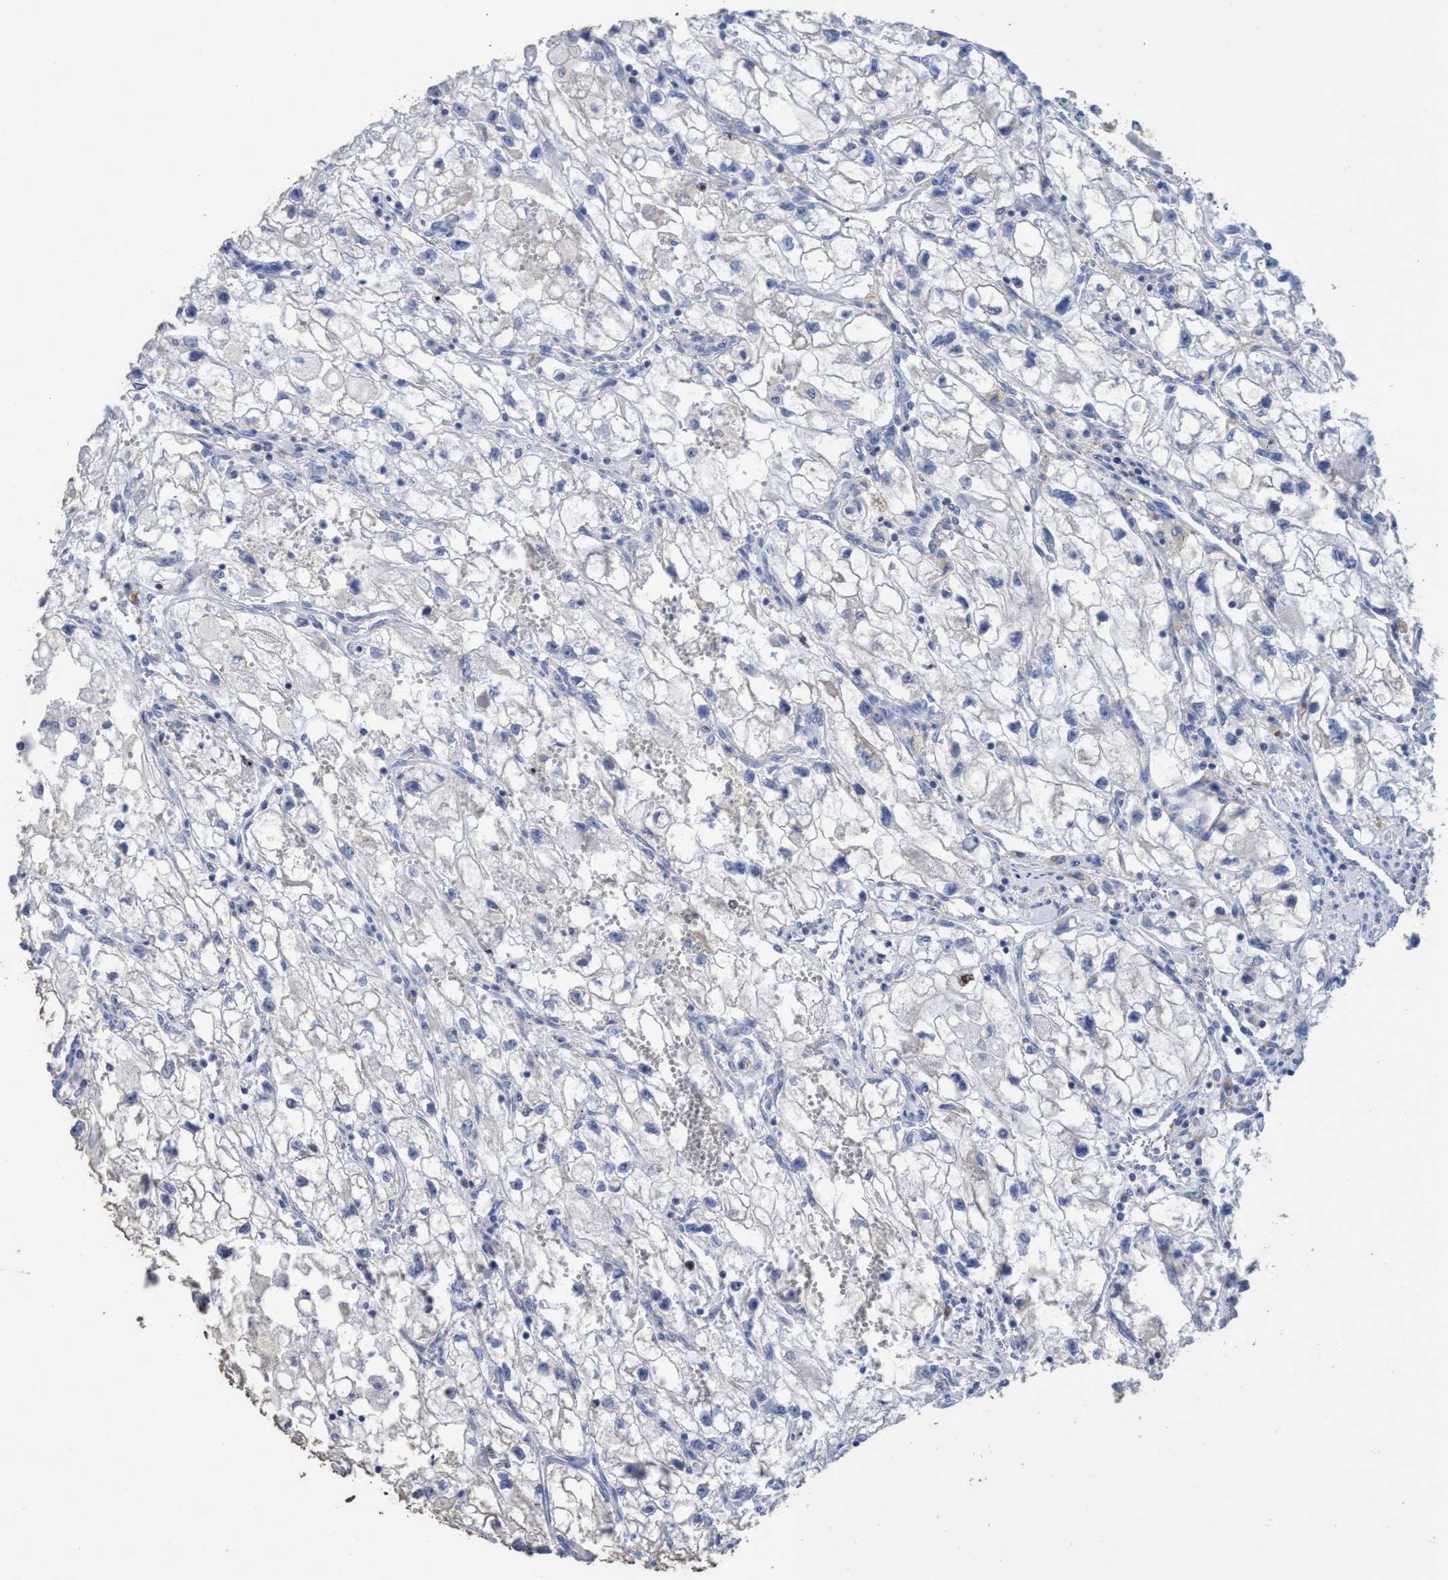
{"staining": {"intensity": "negative", "quantity": "none", "location": "none"}, "tissue": "renal cancer", "cell_type": "Tumor cells", "image_type": "cancer", "snomed": [{"axis": "morphology", "description": "Adenocarcinoma, NOS"}, {"axis": "topography", "description": "Kidney"}], "caption": "This is an IHC micrograph of human renal cancer. There is no positivity in tumor cells.", "gene": "RSAD1", "patient": {"sex": "female", "age": 70}}